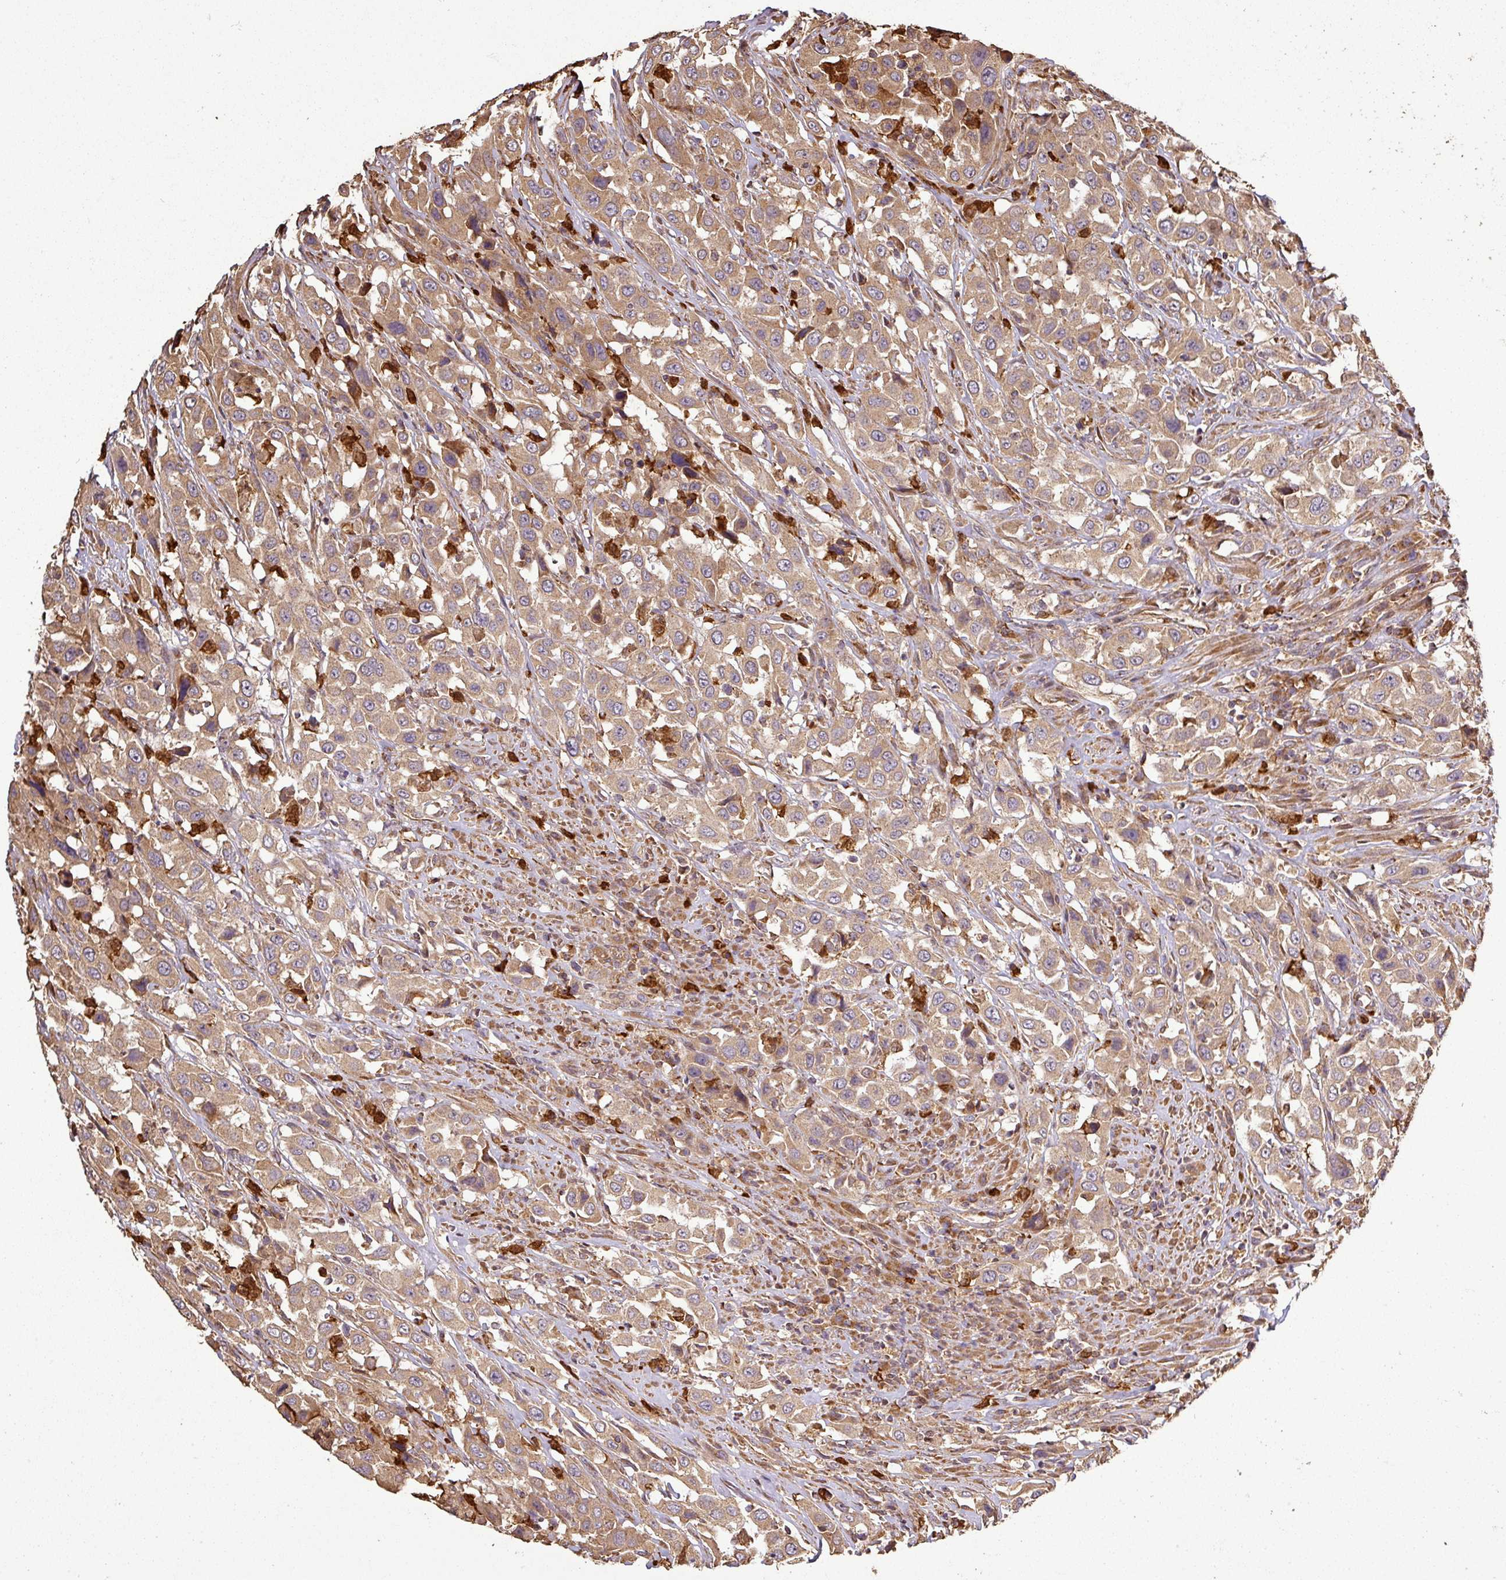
{"staining": {"intensity": "moderate", "quantity": ">75%", "location": "cytoplasmic/membranous"}, "tissue": "urothelial cancer", "cell_type": "Tumor cells", "image_type": "cancer", "snomed": [{"axis": "morphology", "description": "Urothelial carcinoma, High grade"}, {"axis": "topography", "description": "Urinary bladder"}], "caption": "Immunohistochemistry of human high-grade urothelial carcinoma displays medium levels of moderate cytoplasmic/membranous expression in approximately >75% of tumor cells.", "gene": "PLEKHM1", "patient": {"sex": "male", "age": 61}}